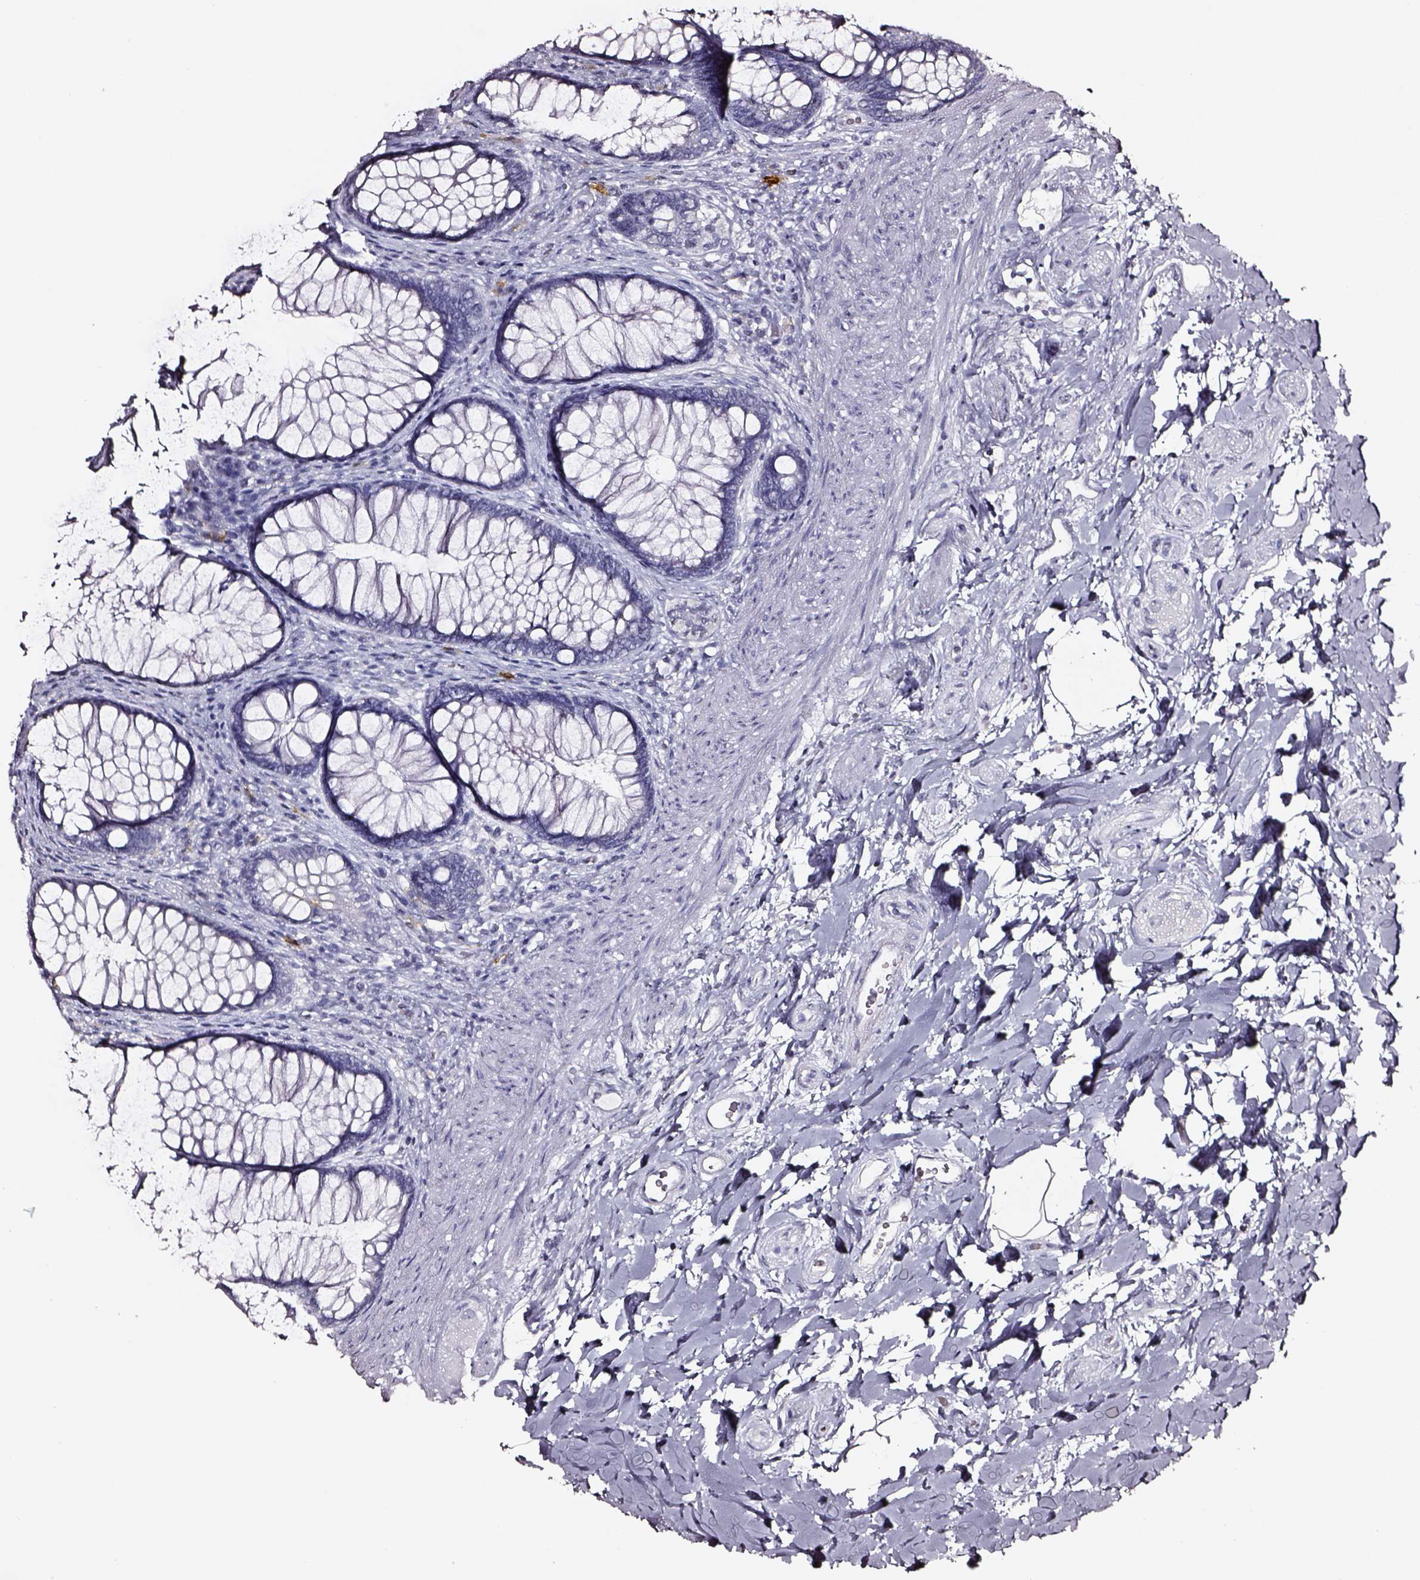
{"staining": {"intensity": "negative", "quantity": "none", "location": "none"}, "tissue": "rectum", "cell_type": "Glandular cells", "image_type": "normal", "snomed": [{"axis": "morphology", "description": "Normal tissue, NOS"}, {"axis": "topography", "description": "Smooth muscle"}, {"axis": "topography", "description": "Rectum"}], "caption": "Immunohistochemical staining of normal rectum exhibits no significant positivity in glandular cells.", "gene": "DPEP1", "patient": {"sex": "male", "age": 53}}